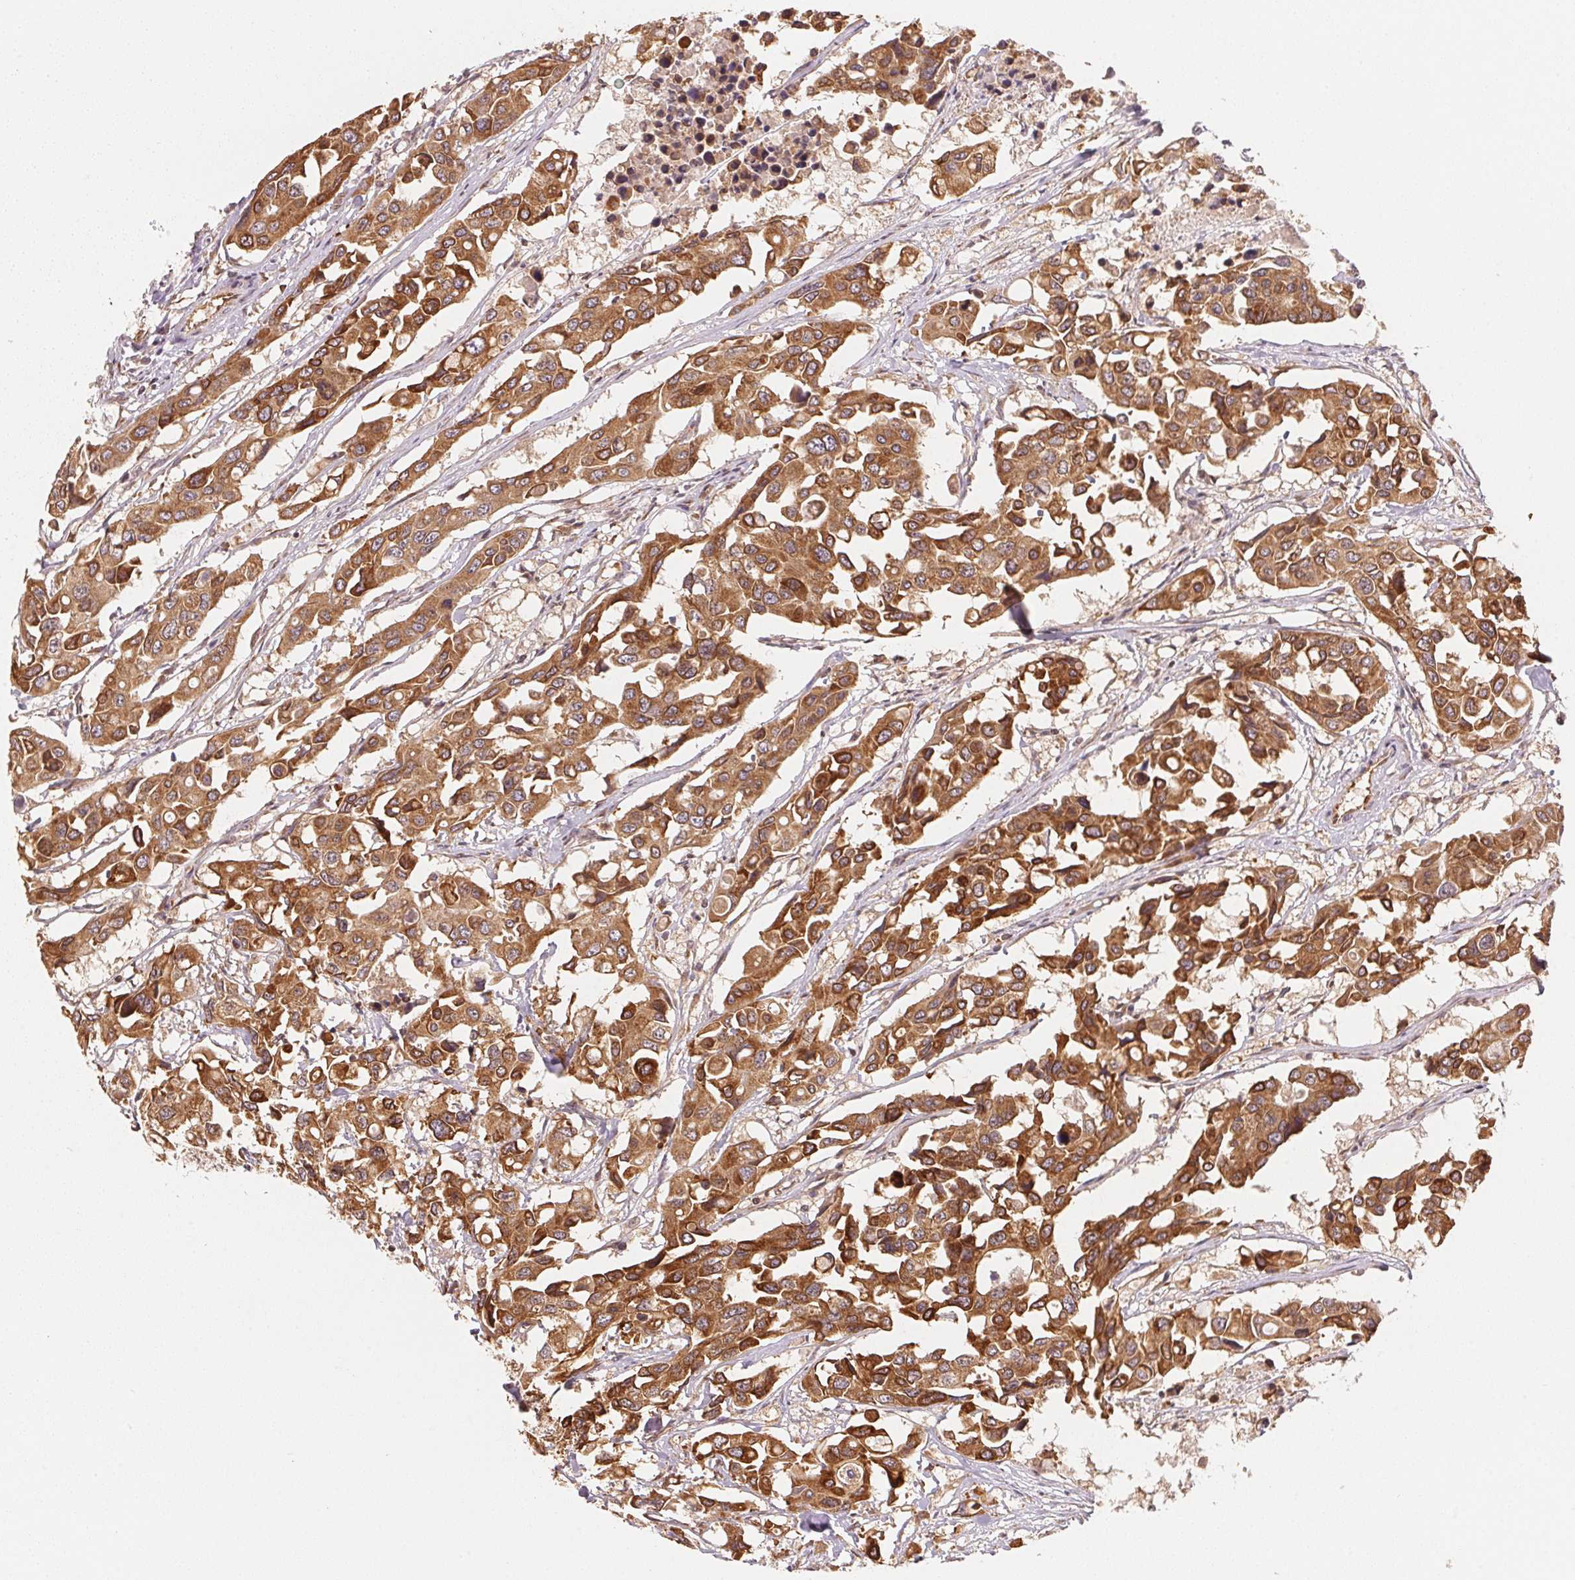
{"staining": {"intensity": "moderate", "quantity": ">75%", "location": "cytoplasmic/membranous"}, "tissue": "colorectal cancer", "cell_type": "Tumor cells", "image_type": "cancer", "snomed": [{"axis": "morphology", "description": "Adenocarcinoma, NOS"}, {"axis": "topography", "description": "Colon"}], "caption": "Colorectal cancer stained with immunohistochemistry exhibits moderate cytoplasmic/membranous positivity in approximately >75% of tumor cells.", "gene": "STRN4", "patient": {"sex": "male", "age": 77}}